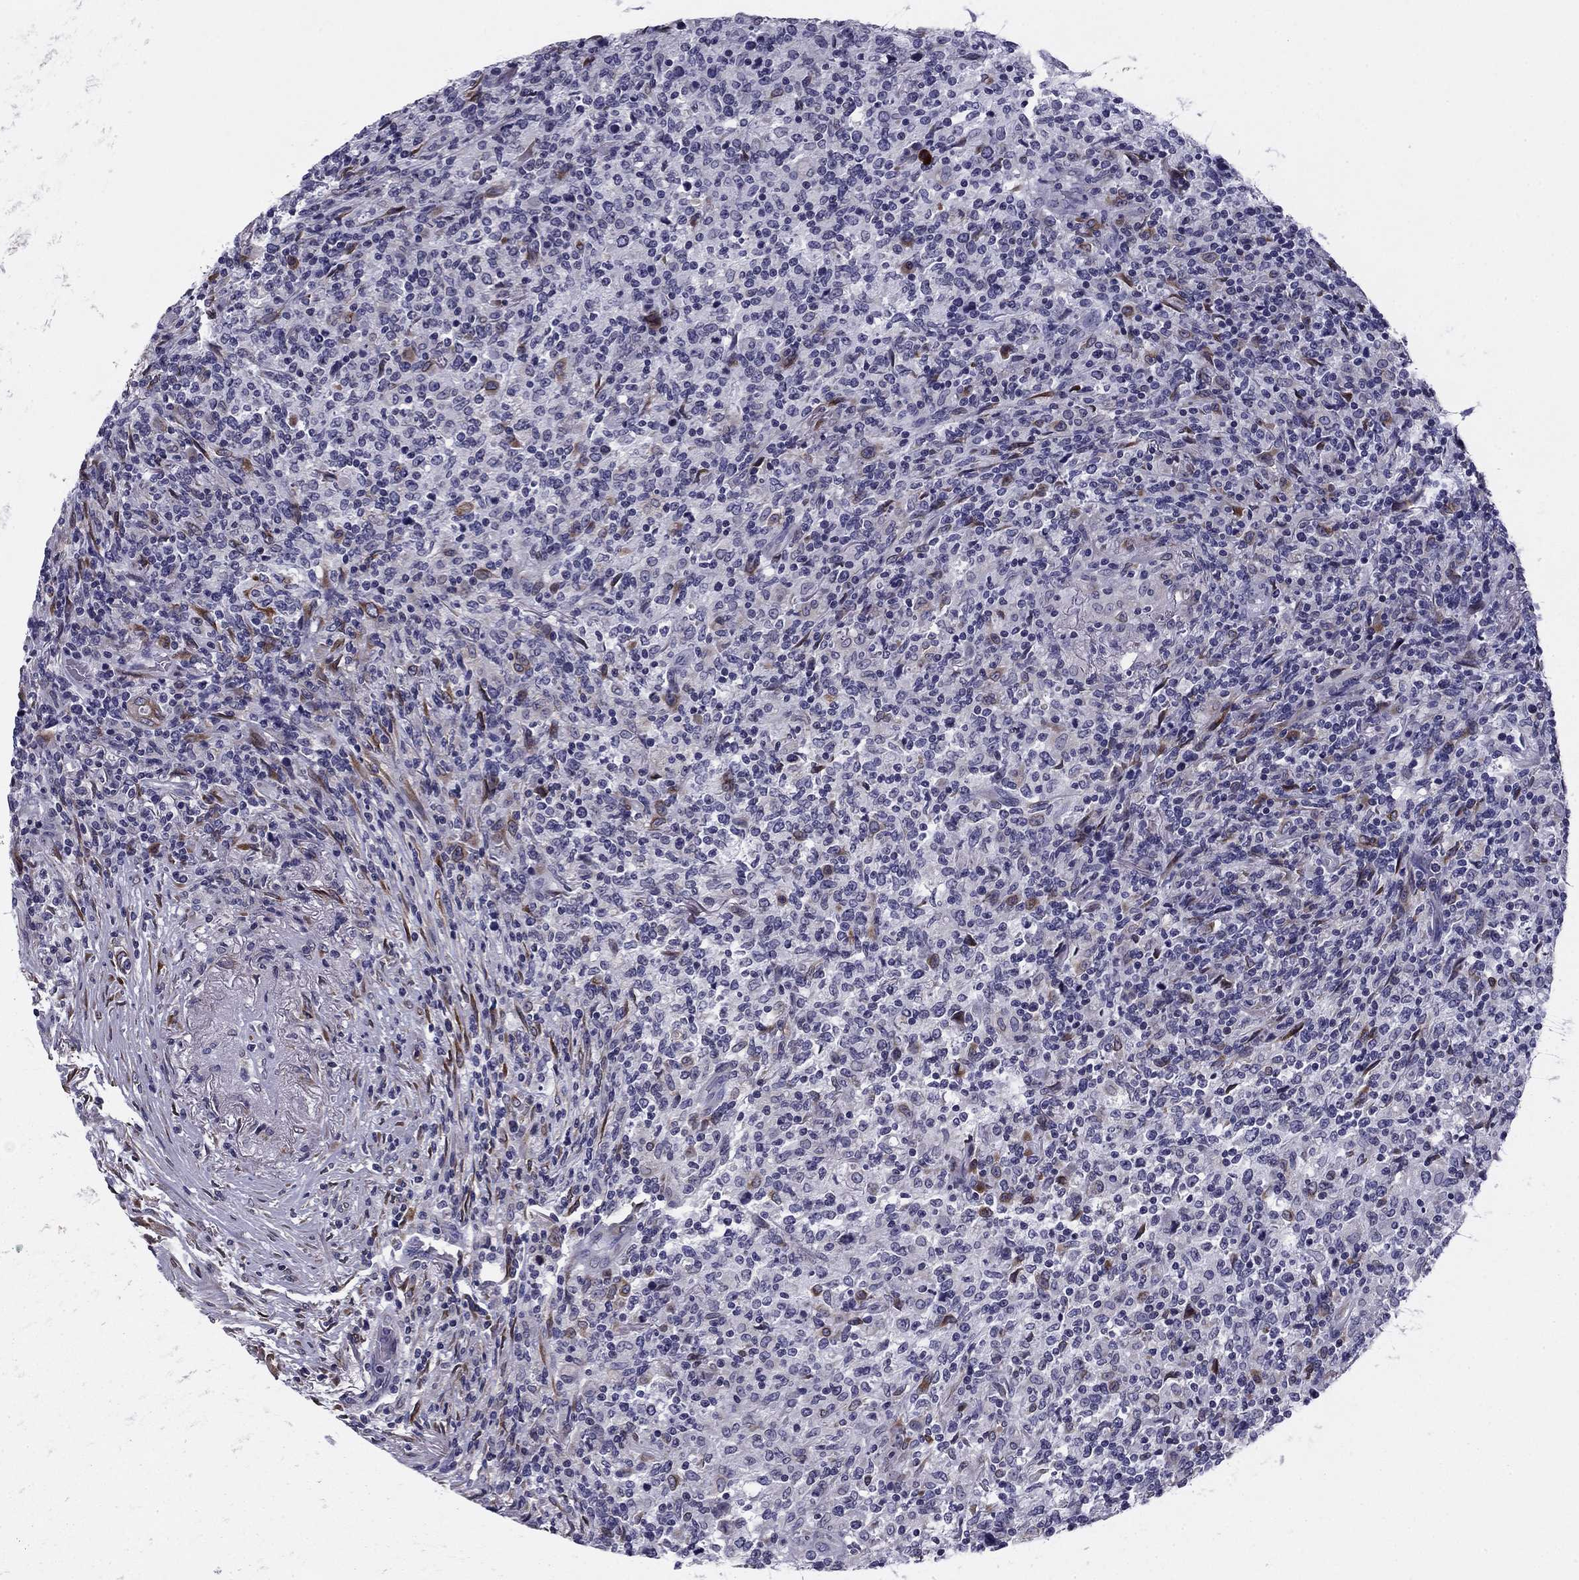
{"staining": {"intensity": "moderate", "quantity": "<25%", "location": "cytoplasmic/membranous"}, "tissue": "lymphoma", "cell_type": "Tumor cells", "image_type": "cancer", "snomed": [{"axis": "morphology", "description": "Malignant lymphoma, non-Hodgkin's type, High grade"}, {"axis": "topography", "description": "Lung"}], "caption": "Immunohistochemistry (IHC) histopathology image of neoplastic tissue: human lymphoma stained using immunohistochemistry displays low levels of moderate protein expression localized specifically in the cytoplasmic/membranous of tumor cells, appearing as a cytoplasmic/membranous brown color.", "gene": "TMED3", "patient": {"sex": "male", "age": 79}}